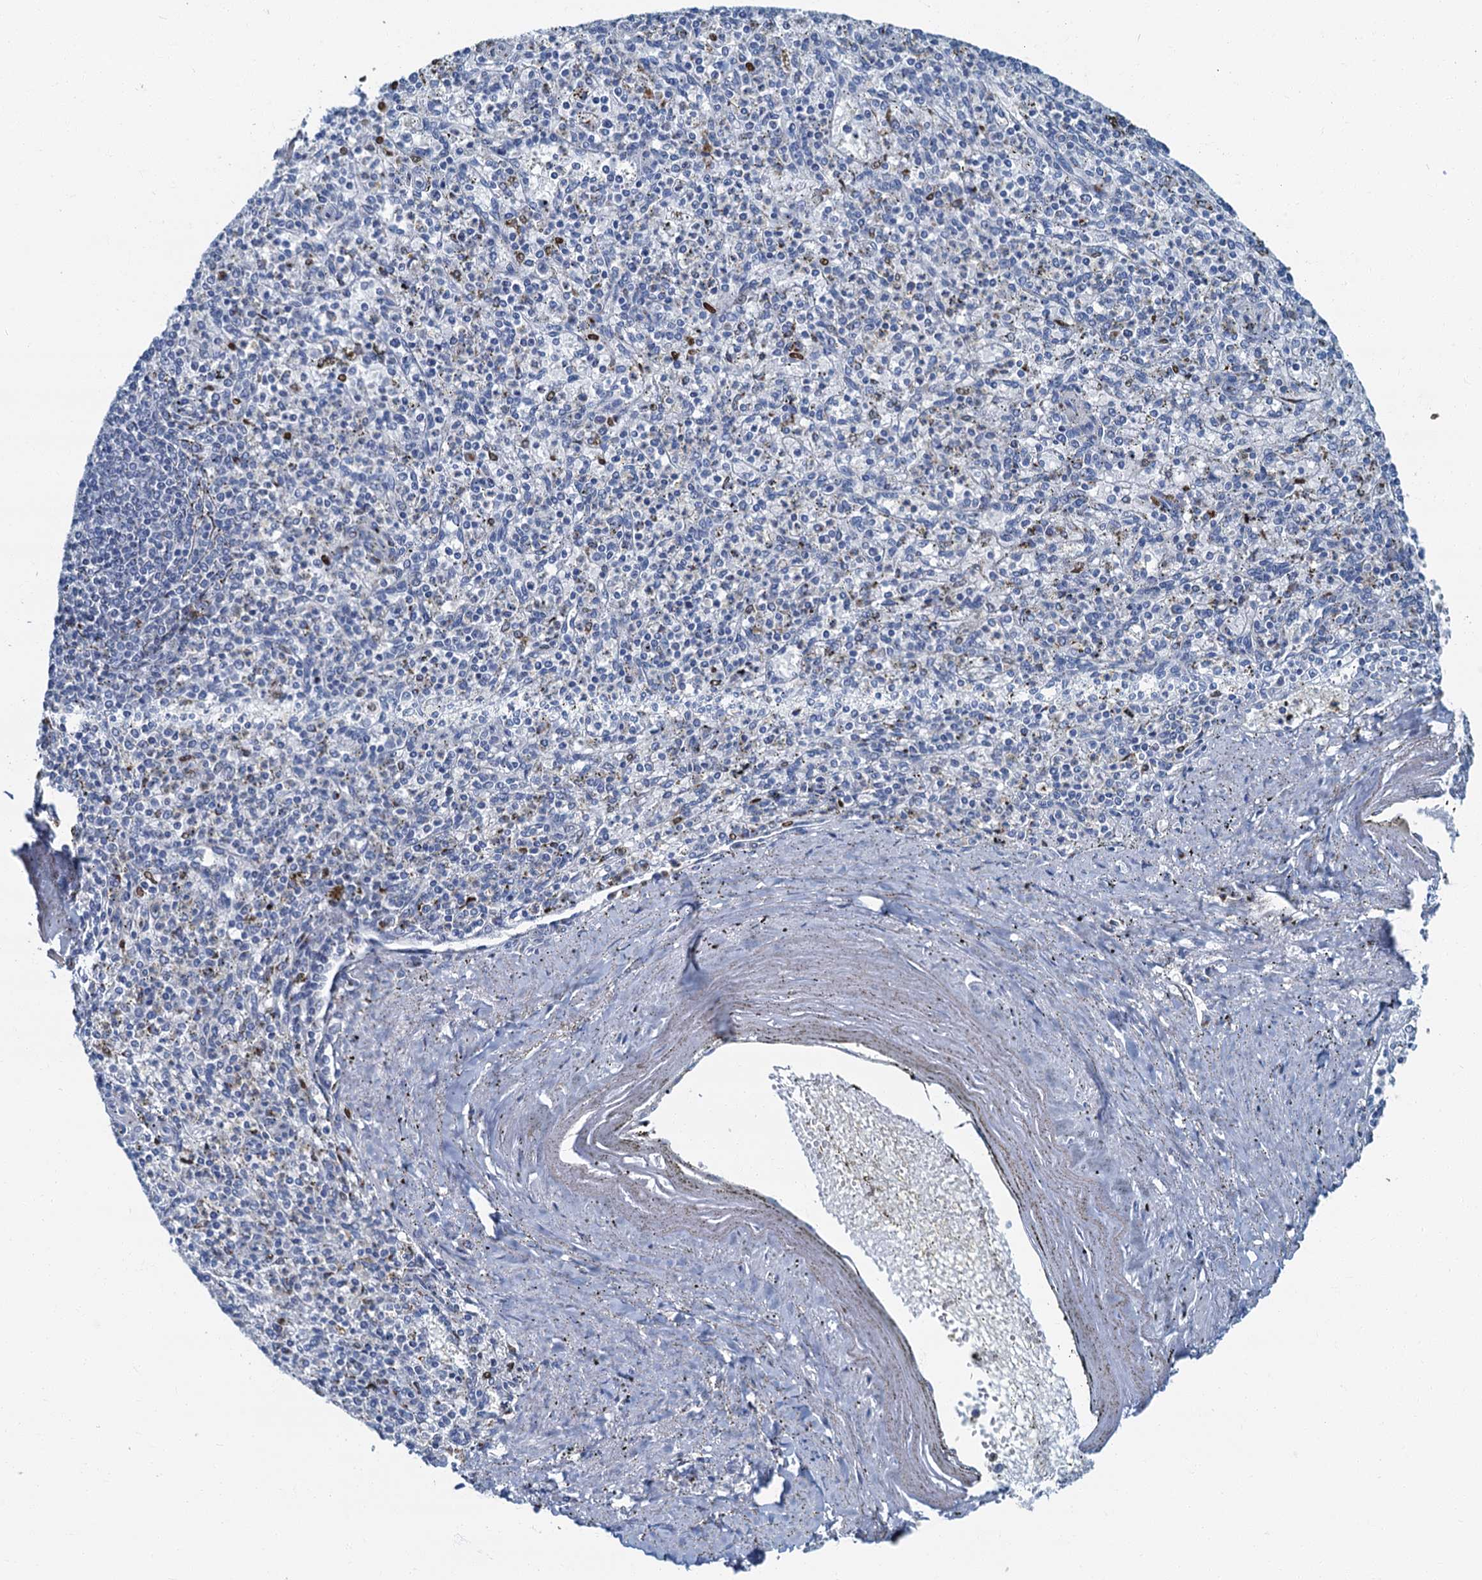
{"staining": {"intensity": "negative", "quantity": "none", "location": "none"}, "tissue": "spleen", "cell_type": "Cells in red pulp", "image_type": "normal", "snomed": [{"axis": "morphology", "description": "Normal tissue, NOS"}, {"axis": "topography", "description": "Spleen"}], "caption": "The micrograph reveals no significant positivity in cells in red pulp of spleen. (DAB (3,3'-diaminobenzidine) immunohistochemistry (IHC) with hematoxylin counter stain).", "gene": "LYPD3", "patient": {"sex": "male", "age": 72}}